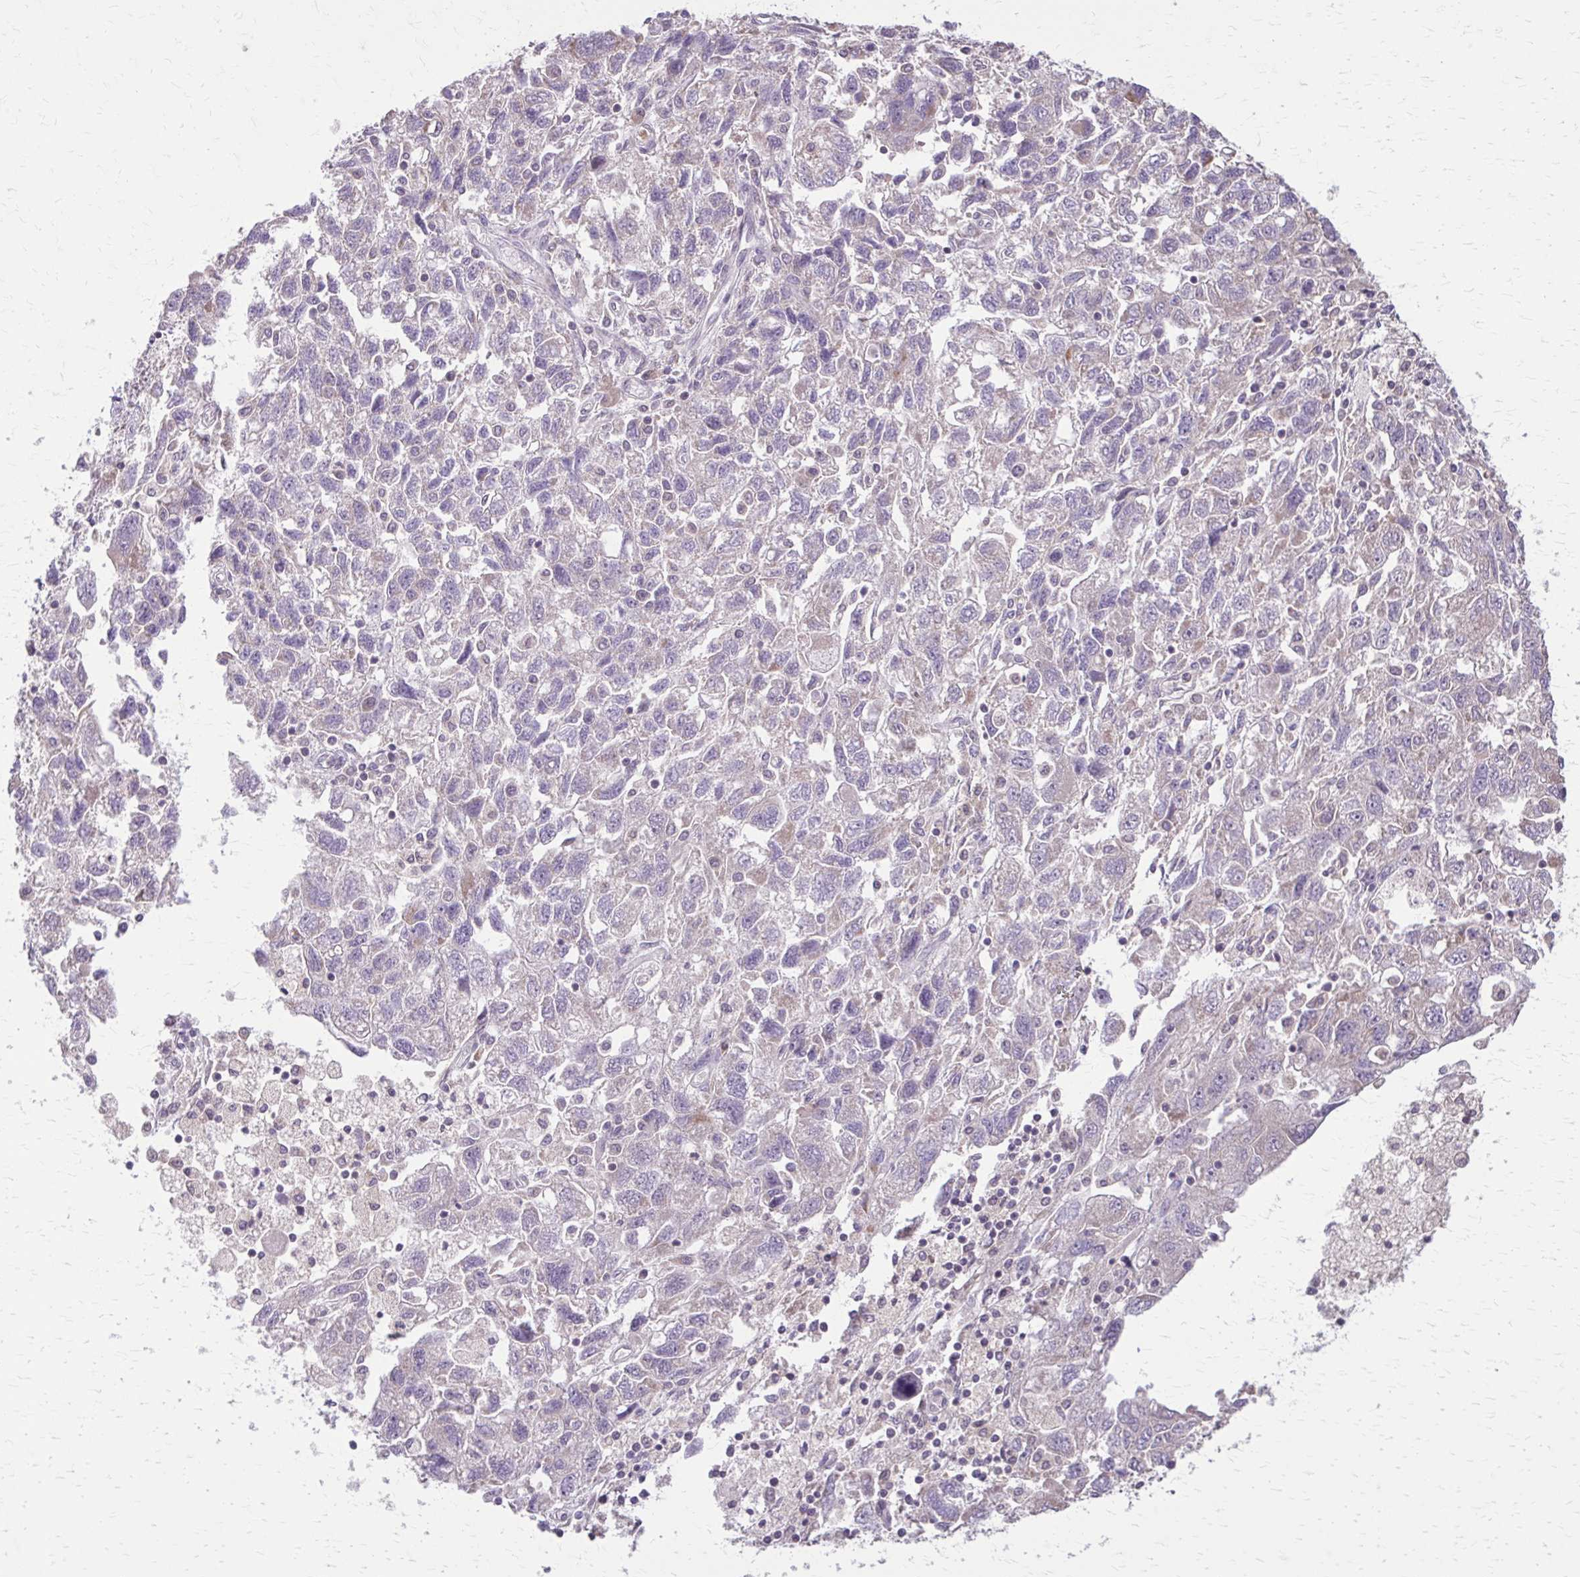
{"staining": {"intensity": "negative", "quantity": "none", "location": "none"}, "tissue": "ovarian cancer", "cell_type": "Tumor cells", "image_type": "cancer", "snomed": [{"axis": "morphology", "description": "Carcinoma, NOS"}, {"axis": "morphology", "description": "Cystadenocarcinoma, serous, NOS"}, {"axis": "topography", "description": "Ovary"}], "caption": "Ovarian cancer (carcinoma) was stained to show a protein in brown. There is no significant positivity in tumor cells. (Immunohistochemistry (ihc), brightfield microscopy, high magnification).", "gene": "NRBF2", "patient": {"sex": "female", "age": 69}}